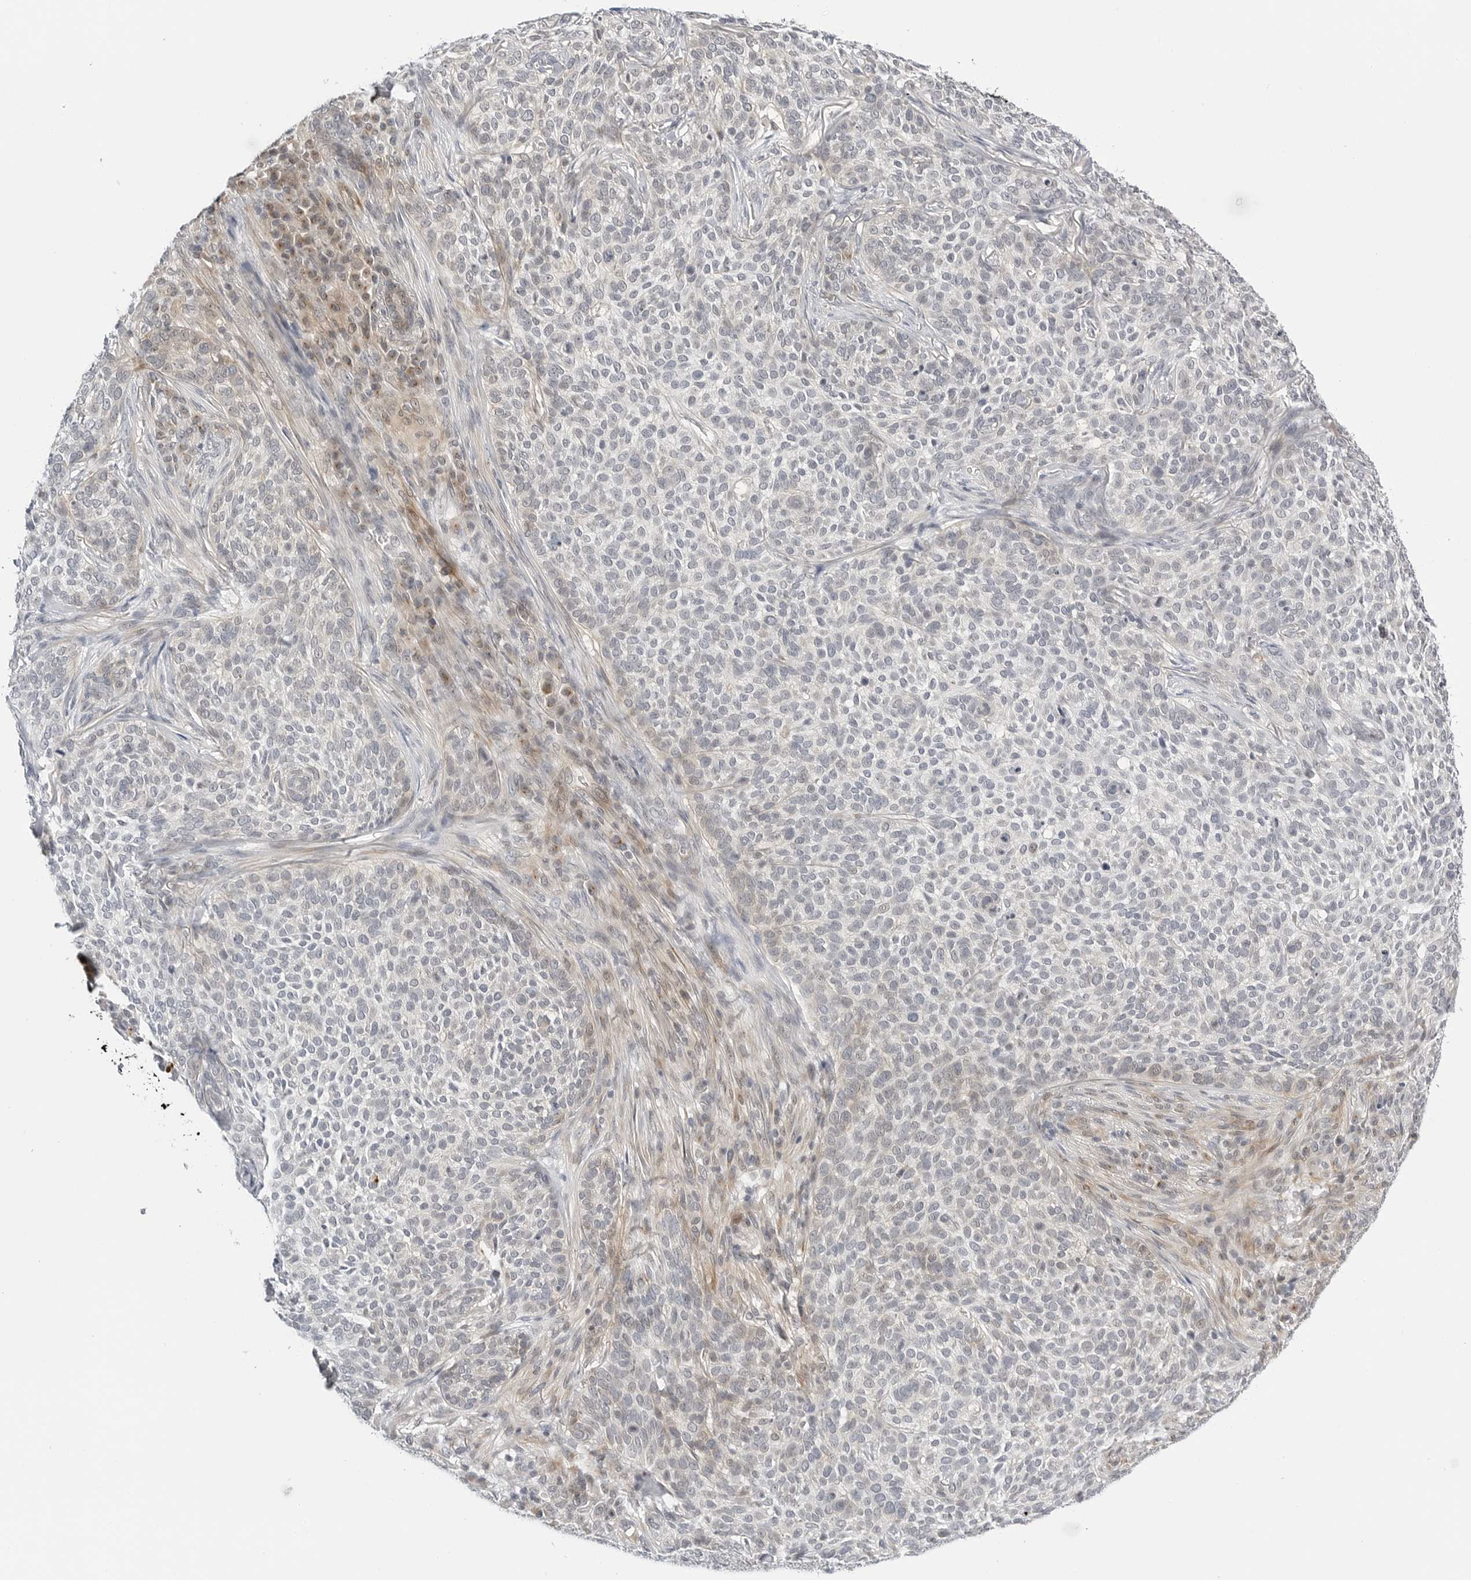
{"staining": {"intensity": "negative", "quantity": "none", "location": "none"}, "tissue": "skin cancer", "cell_type": "Tumor cells", "image_type": "cancer", "snomed": [{"axis": "morphology", "description": "Basal cell carcinoma"}, {"axis": "topography", "description": "Skin"}], "caption": "Immunohistochemical staining of human basal cell carcinoma (skin) displays no significant staining in tumor cells. (DAB immunohistochemistry (IHC), high magnification).", "gene": "MAP2K5", "patient": {"sex": "female", "age": 64}}